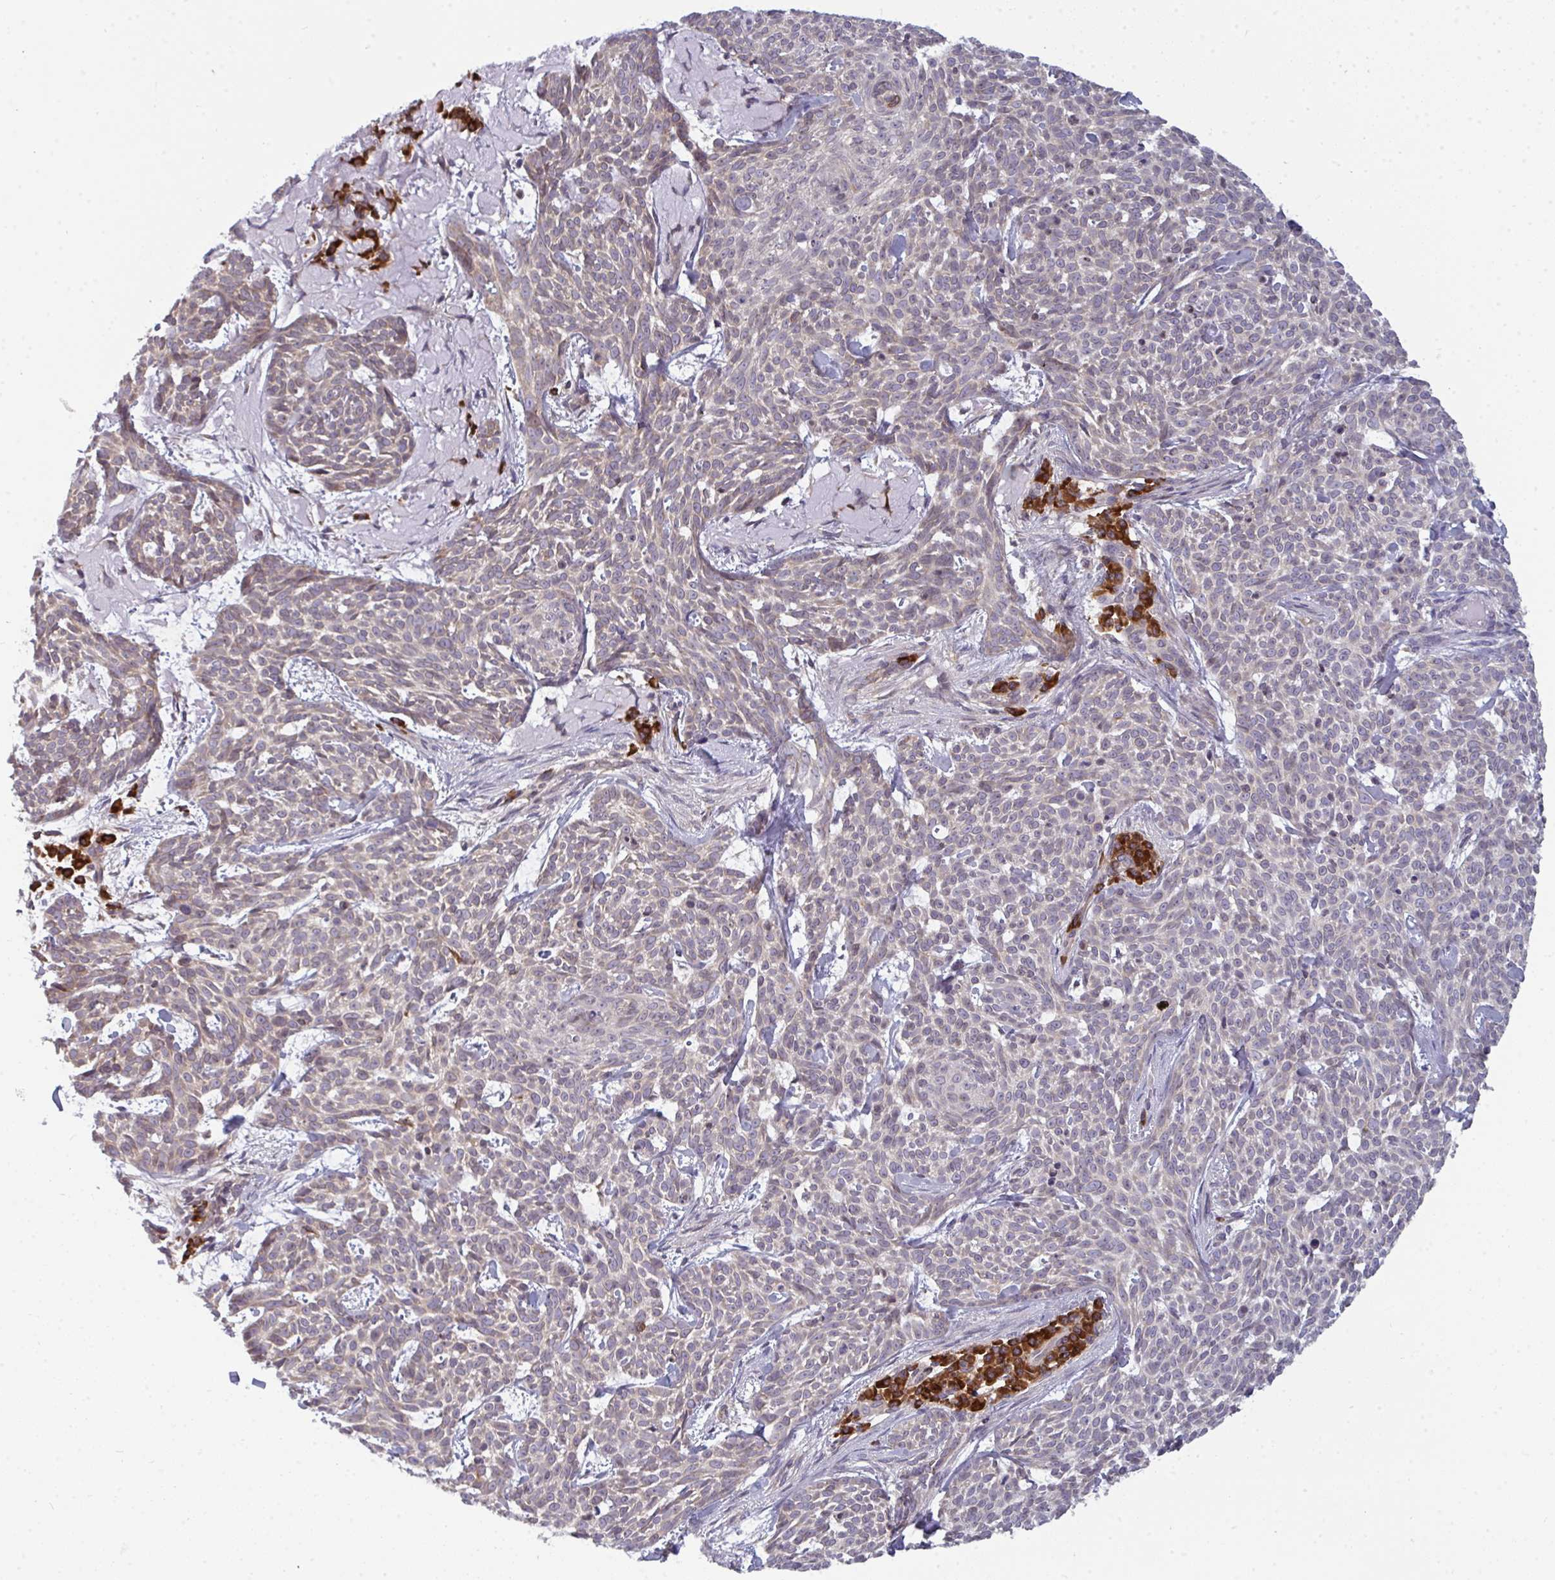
{"staining": {"intensity": "weak", "quantity": "<25%", "location": "cytoplasmic/membranous"}, "tissue": "skin cancer", "cell_type": "Tumor cells", "image_type": "cancer", "snomed": [{"axis": "morphology", "description": "Basal cell carcinoma"}, {"axis": "topography", "description": "Skin"}], "caption": "DAB (3,3'-diaminobenzidine) immunohistochemical staining of human skin cancer shows no significant expression in tumor cells.", "gene": "LYSMD4", "patient": {"sex": "female", "age": 93}}